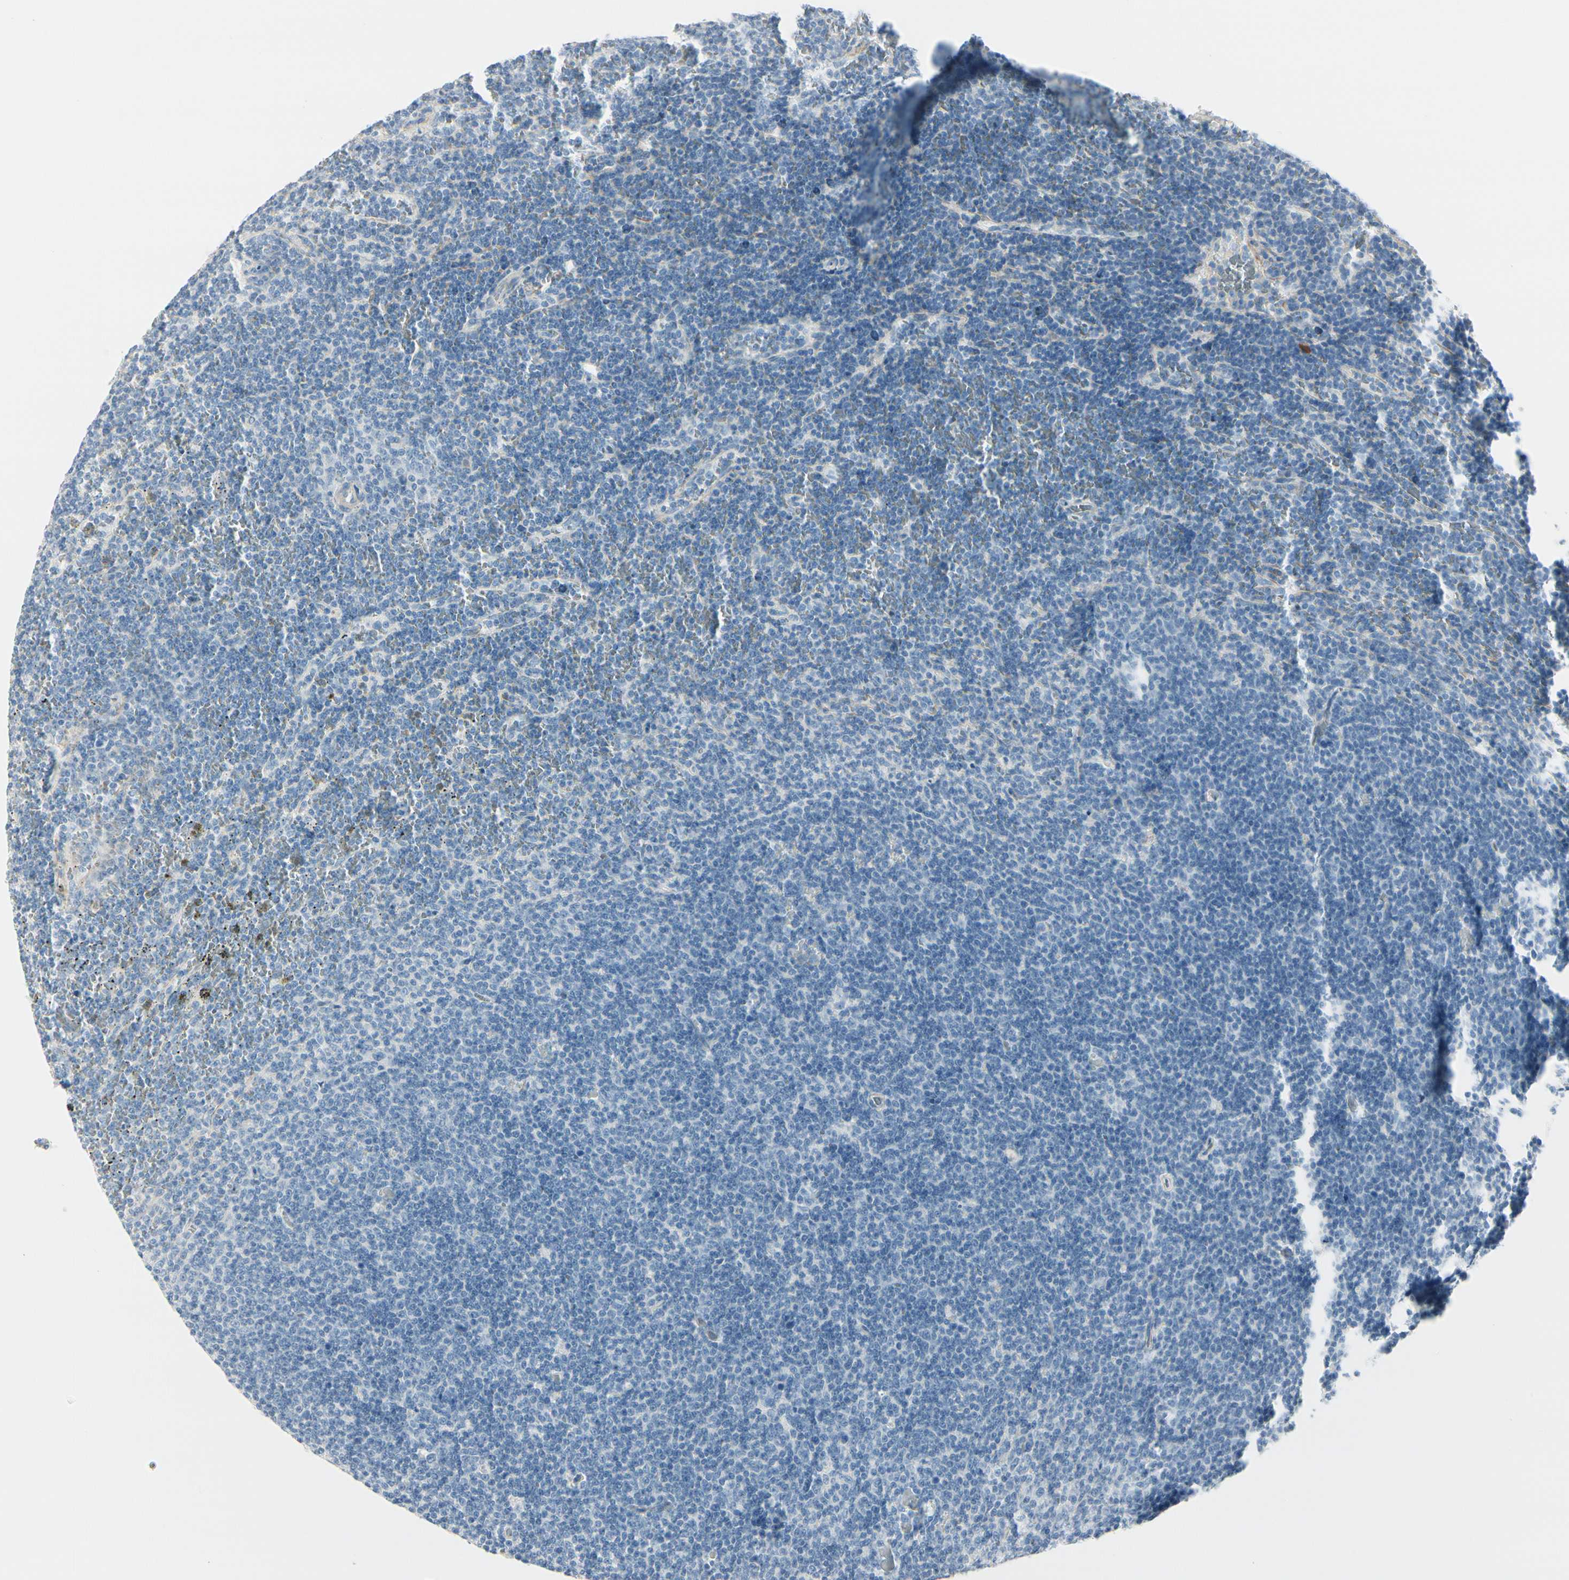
{"staining": {"intensity": "negative", "quantity": "none", "location": "none"}, "tissue": "lymphoma", "cell_type": "Tumor cells", "image_type": "cancer", "snomed": [{"axis": "morphology", "description": "Malignant lymphoma, non-Hodgkin's type, Low grade"}, {"axis": "topography", "description": "Spleen"}], "caption": "High magnification brightfield microscopy of malignant lymphoma, non-Hodgkin's type (low-grade) stained with DAB (brown) and counterstained with hematoxylin (blue): tumor cells show no significant positivity.", "gene": "CDHR5", "patient": {"sex": "female", "age": 50}}